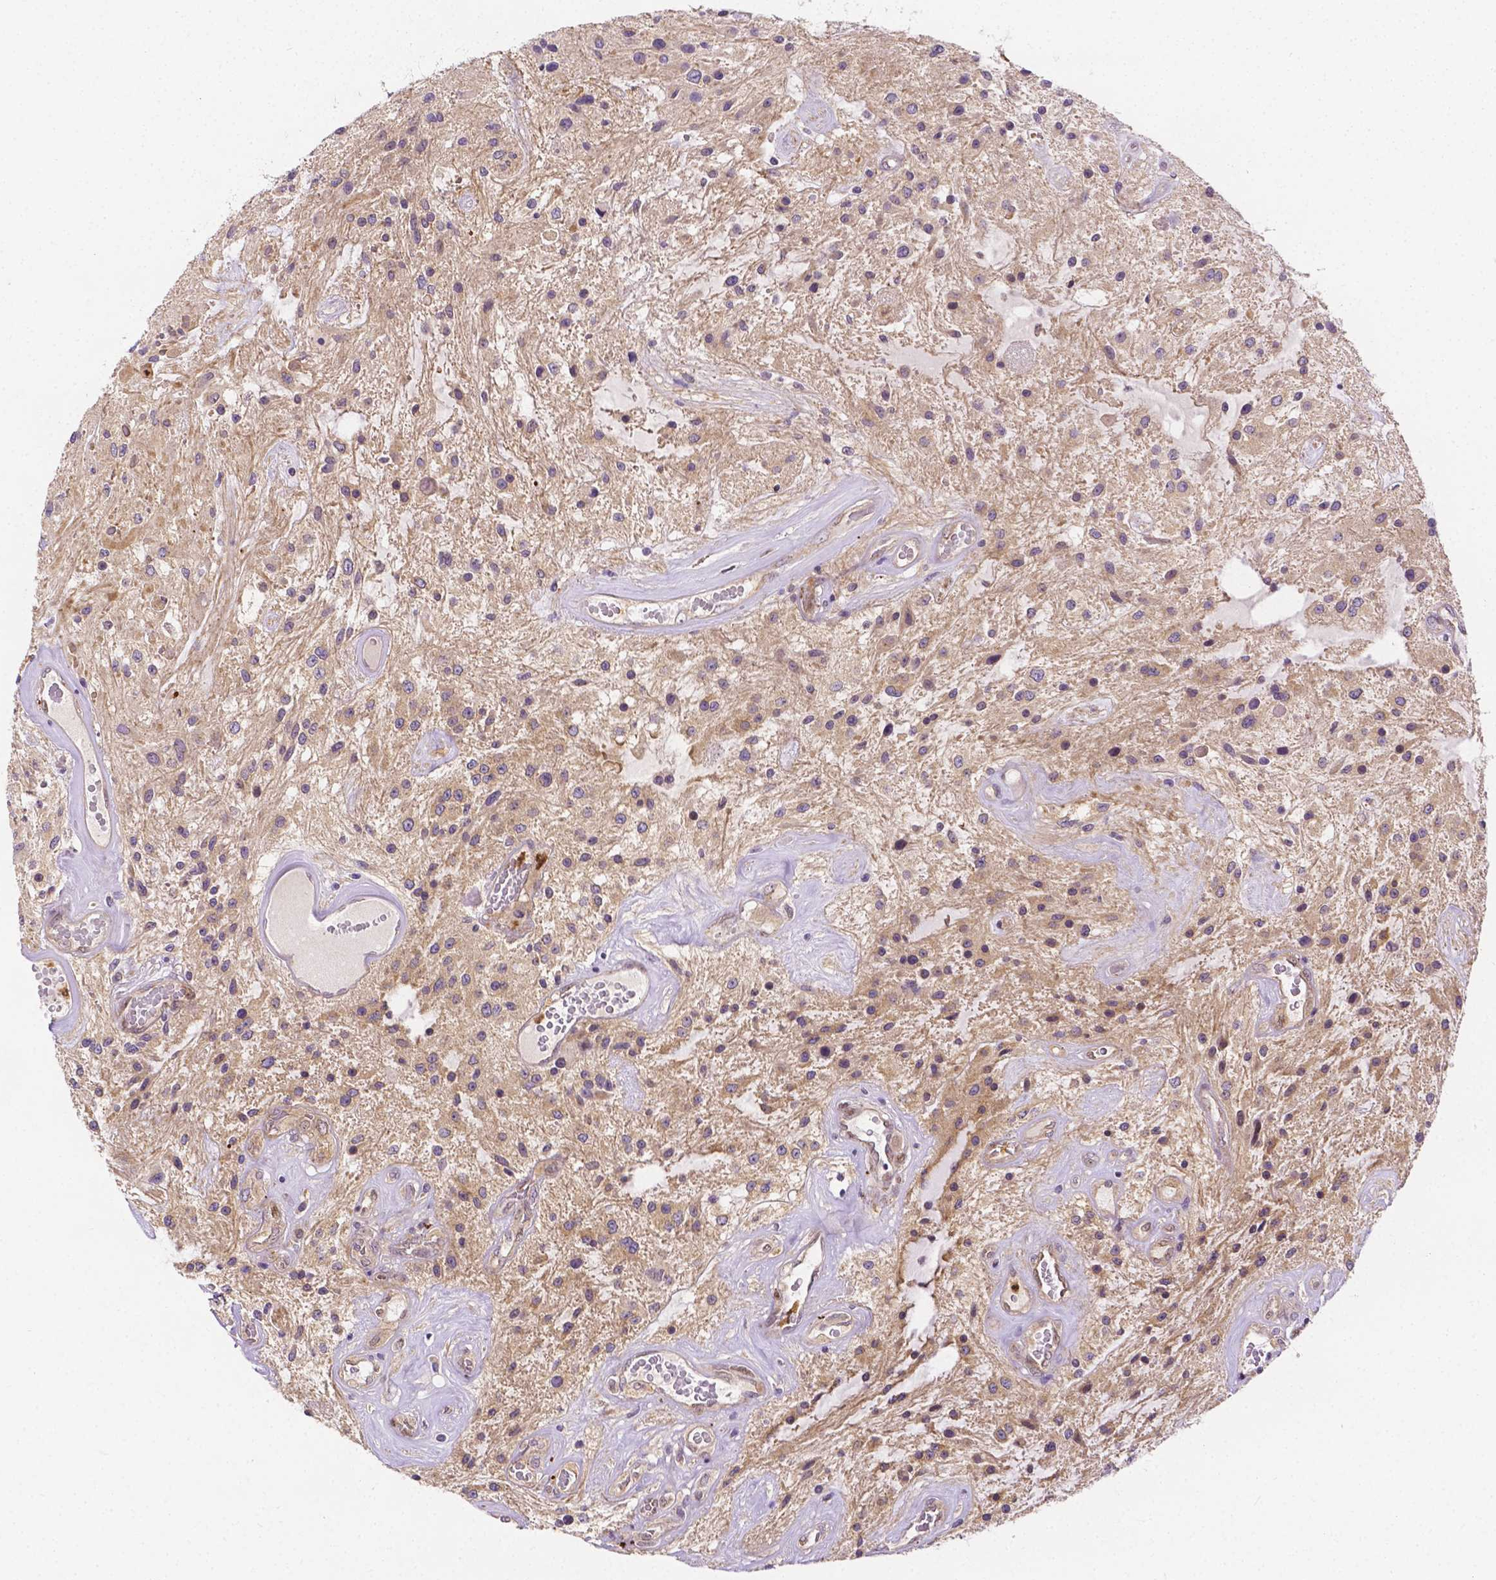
{"staining": {"intensity": "negative", "quantity": "none", "location": "none"}, "tissue": "glioma", "cell_type": "Tumor cells", "image_type": "cancer", "snomed": [{"axis": "morphology", "description": "Glioma, malignant, Low grade"}, {"axis": "topography", "description": "Cerebellum"}], "caption": "An image of human malignant low-grade glioma is negative for staining in tumor cells.", "gene": "ZNRD2", "patient": {"sex": "female", "age": 14}}